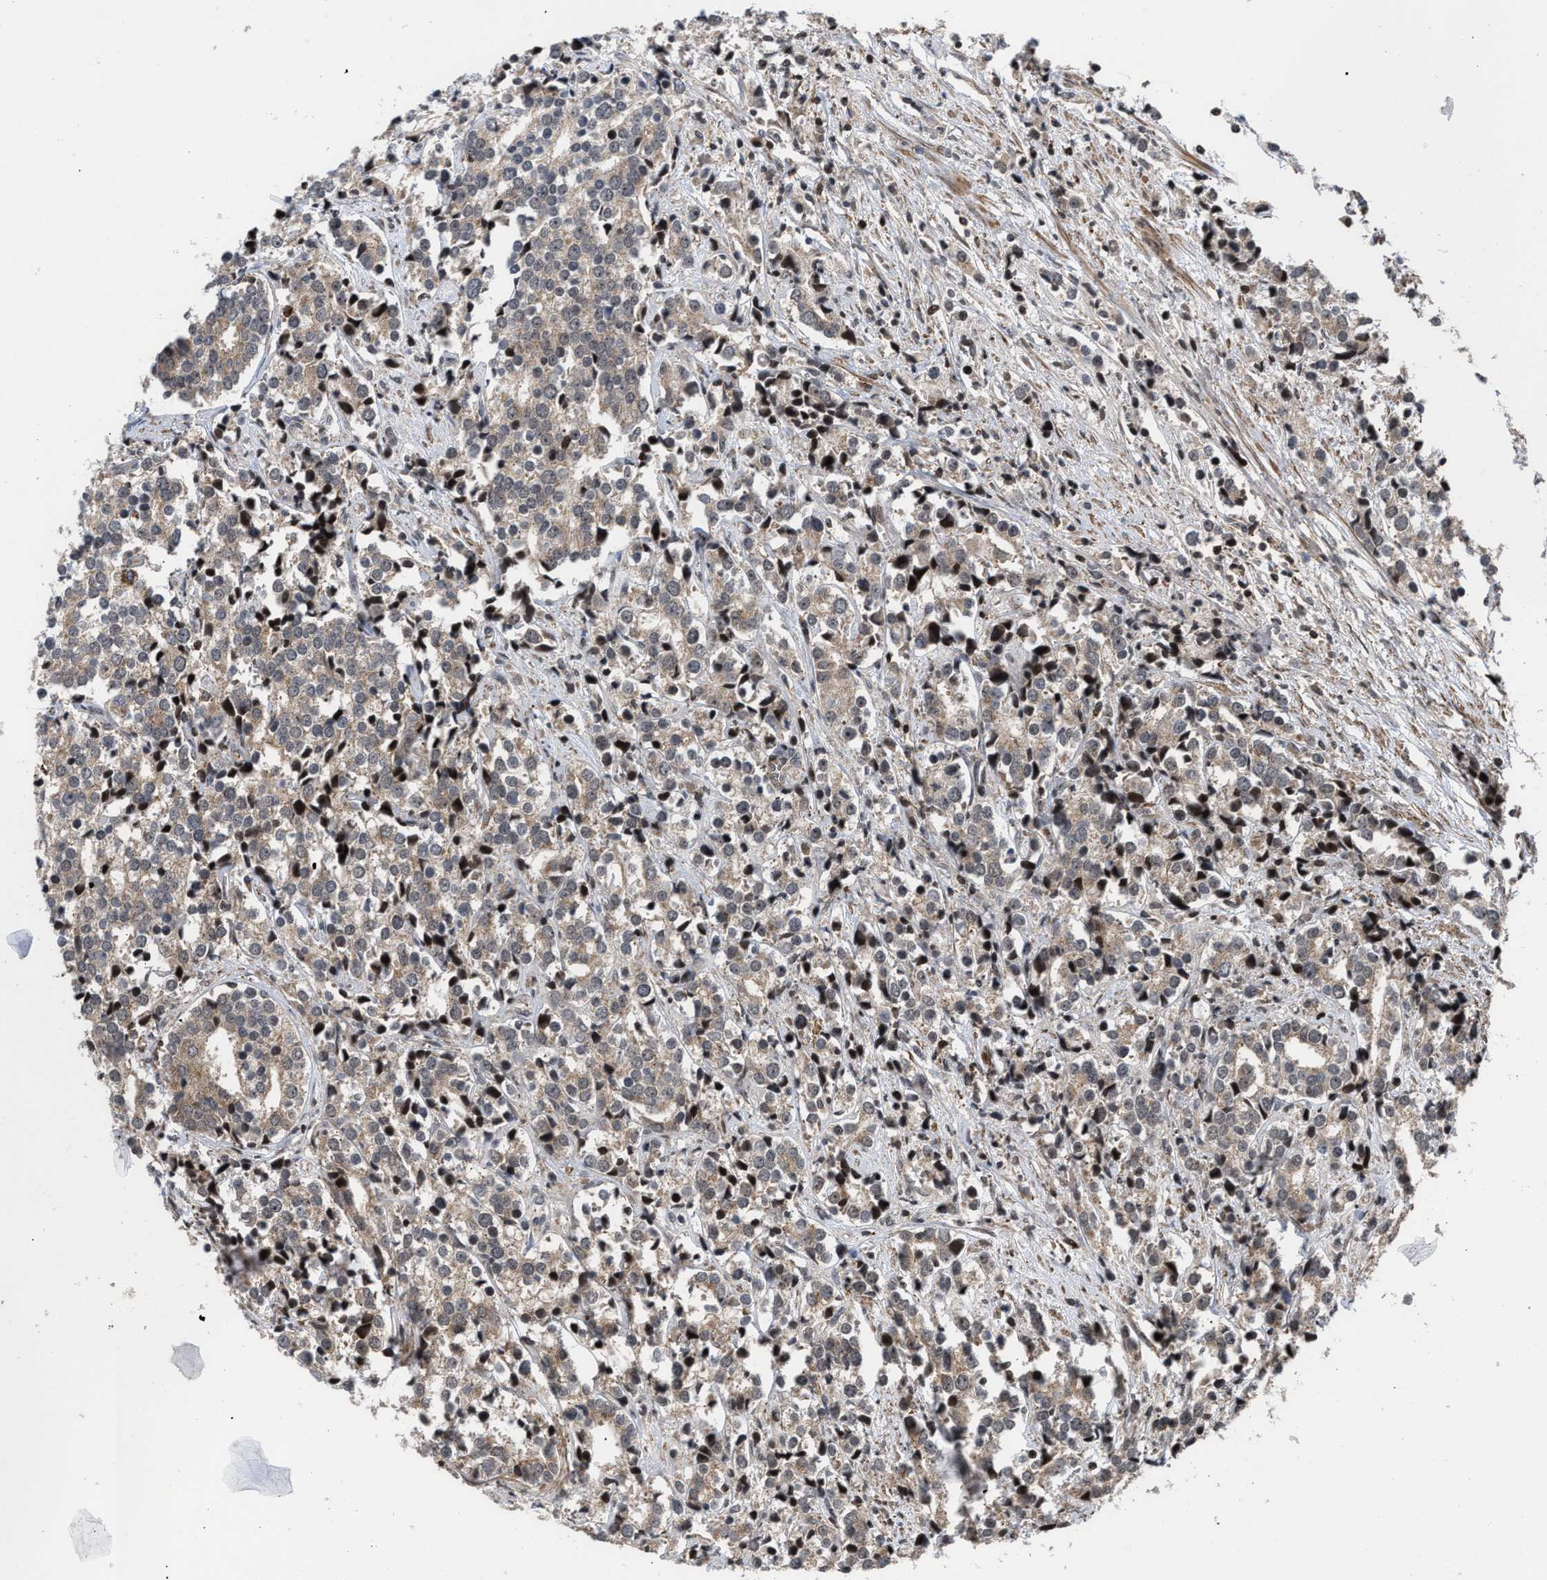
{"staining": {"intensity": "weak", "quantity": ">75%", "location": "cytoplasmic/membranous"}, "tissue": "prostate cancer", "cell_type": "Tumor cells", "image_type": "cancer", "snomed": [{"axis": "morphology", "description": "Adenocarcinoma, High grade"}, {"axis": "topography", "description": "Prostate"}], "caption": "Immunohistochemistry (IHC) of human prostate cancer (high-grade adenocarcinoma) reveals low levels of weak cytoplasmic/membranous expression in about >75% of tumor cells.", "gene": "STAU2", "patient": {"sex": "male", "age": 71}}